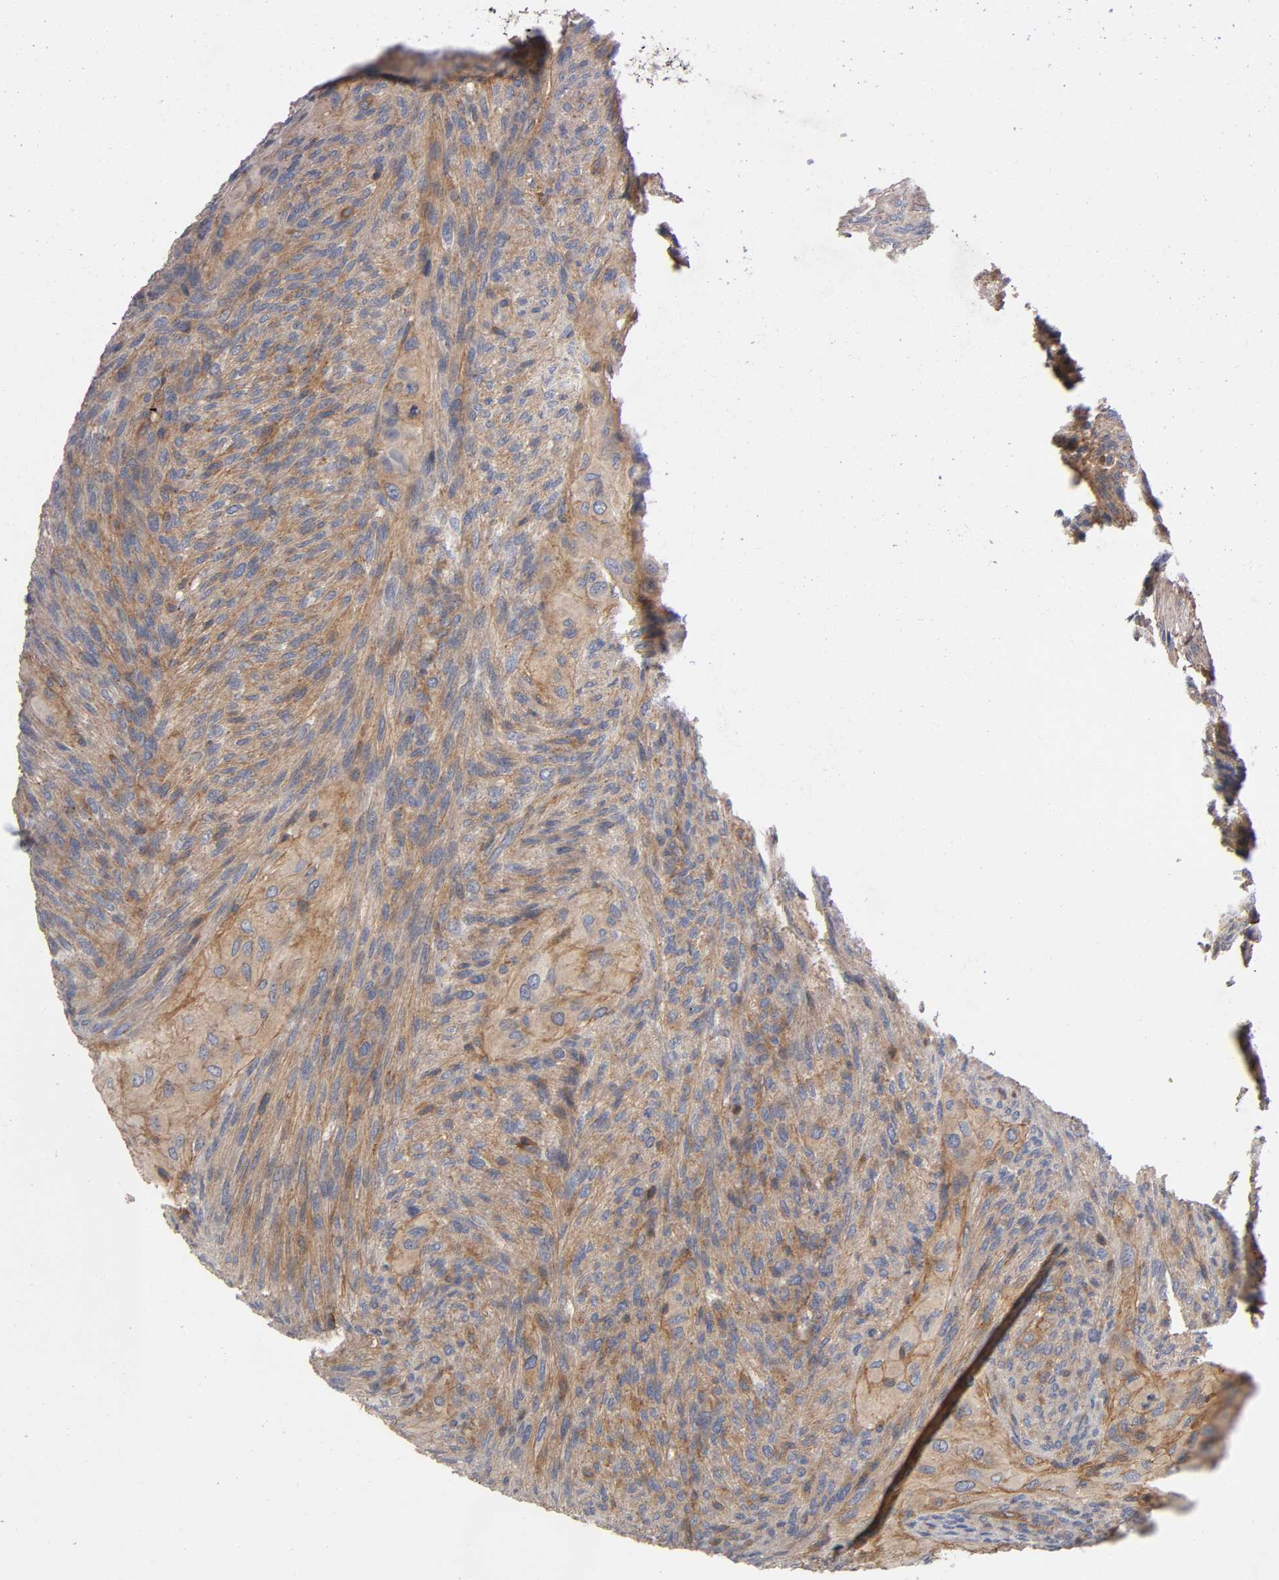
{"staining": {"intensity": "moderate", "quantity": "25%-75%", "location": "cytoplasmic/membranous"}, "tissue": "glioma", "cell_type": "Tumor cells", "image_type": "cancer", "snomed": [{"axis": "morphology", "description": "Glioma, malignant, High grade"}, {"axis": "topography", "description": "Cerebral cortex"}], "caption": "An immunohistochemistry image of neoplastic tissue is shown. Protein staining in brown shows moderate cytoplasmic/membranous positivity in glioma within tumor cells.", "gene": "LAMTOR2", "patient": {"sex": "female", "age": 55}}